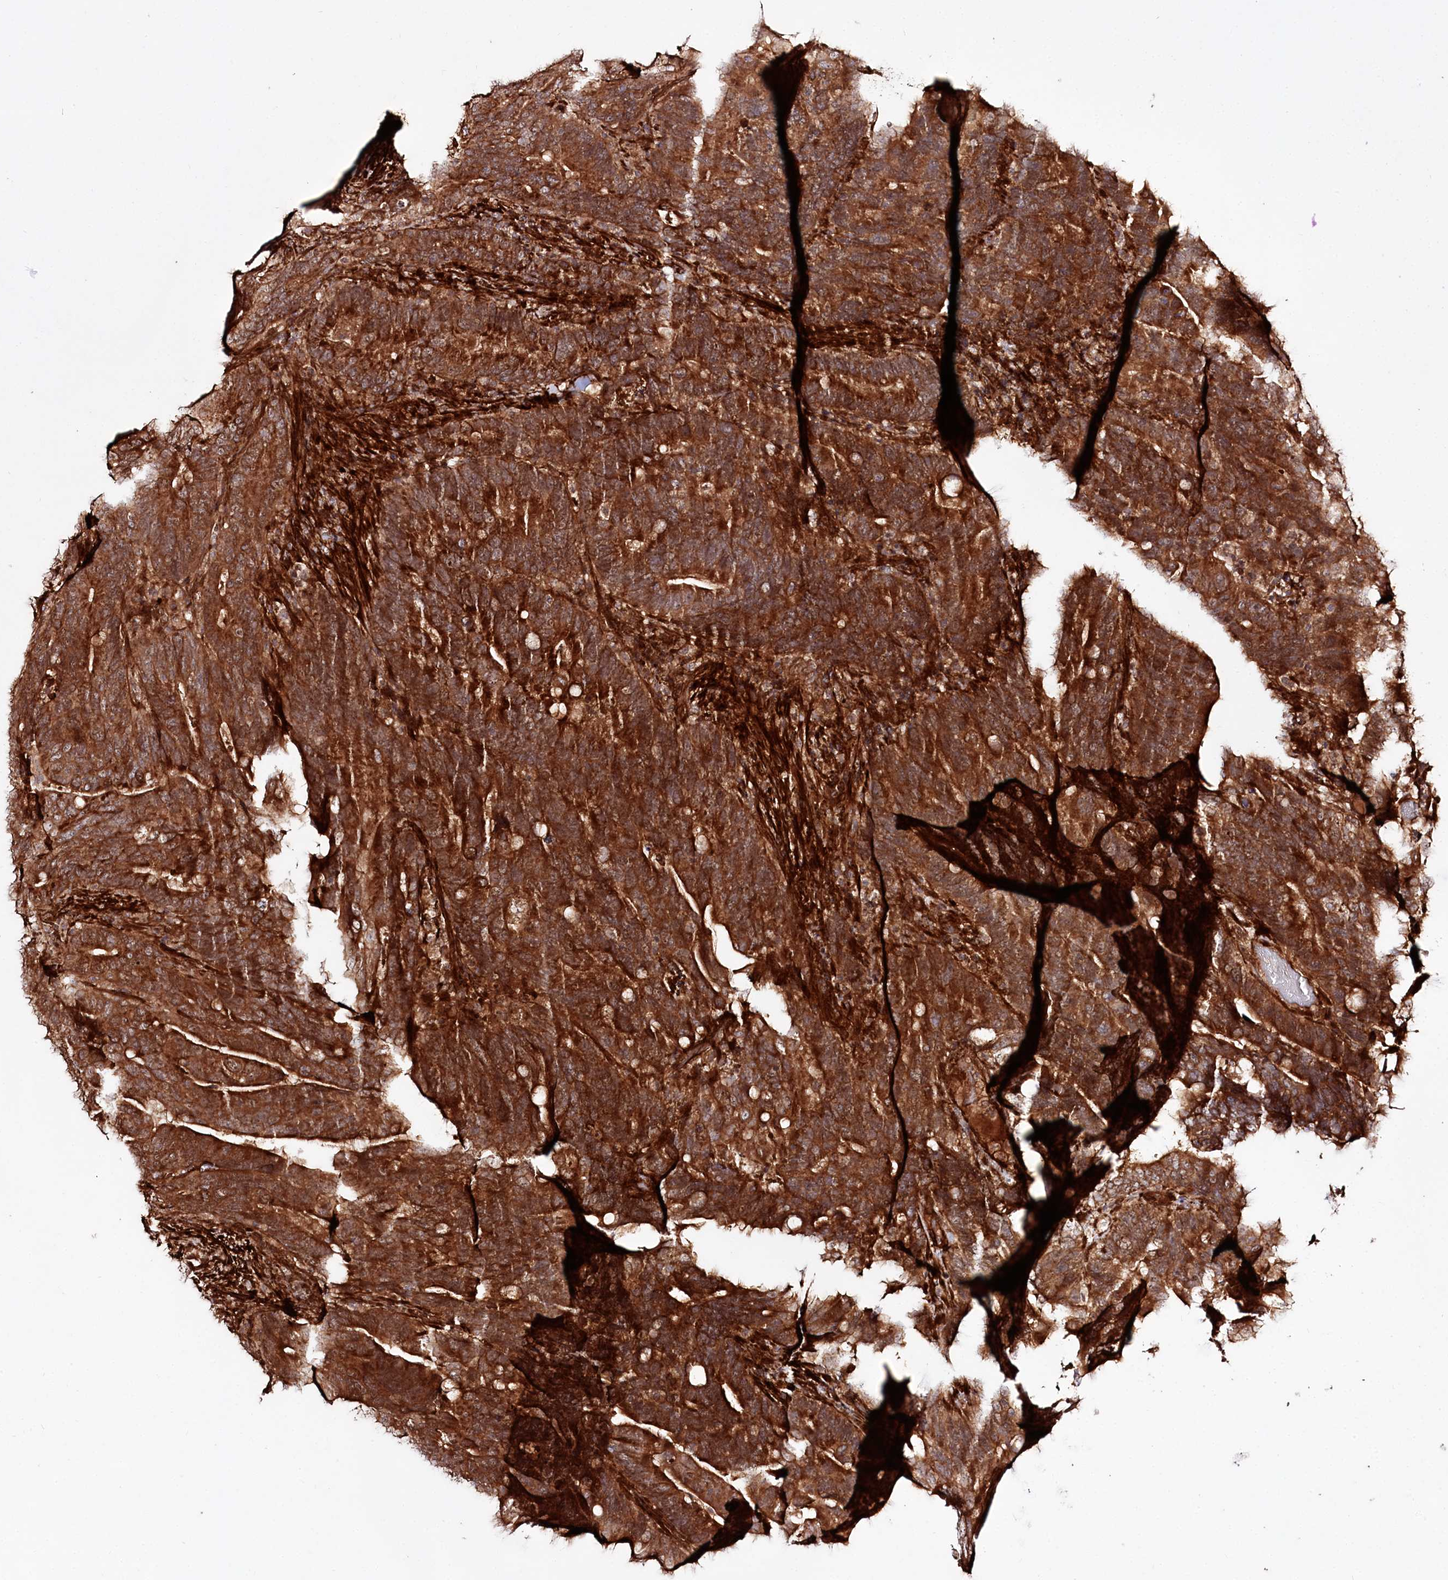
{"staining": {"intensity": "strong", "quantity": ">75%", "location": "cytoplasmic/membranous"}, "tissue": "colorectal cancer", "cell_type": "Tumor cells", "image_type": "cancer", "snomed": [{"axis": "morphology", "description": "Adenocarcinoma, NOS"}, {"axis": "topography", "description": "Colon"}], "caption": "Immunohistochemical staining of human colorectal adenocarcinoma displays high levels of strong cytoplasmic/membranous protein staining in approximately >75% of tumor cells.", "gene": "REXO2", "patient": {"sex": "female", "age": 66}}